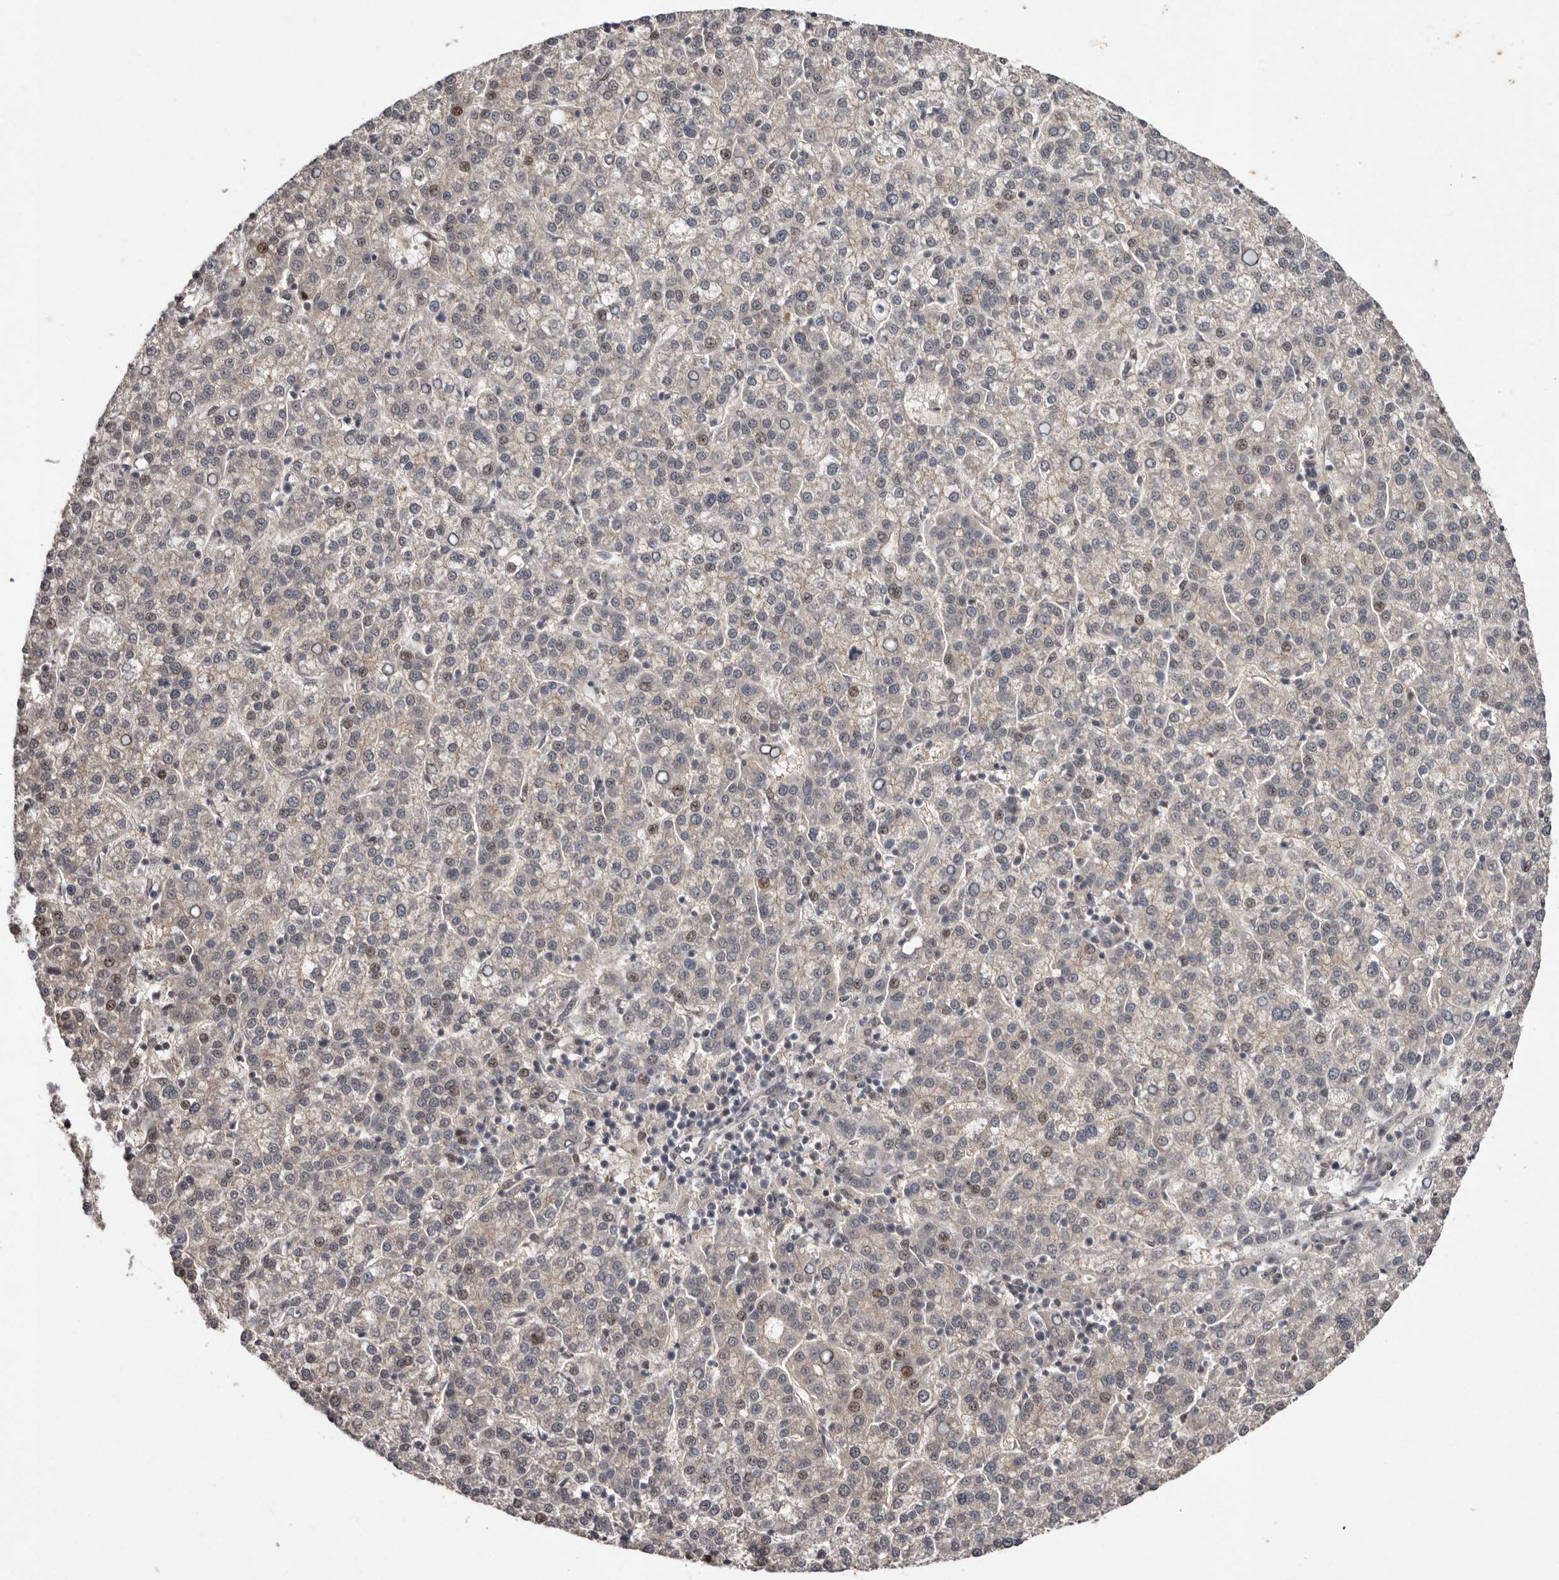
{"staining": {"intensity": "moderate", "quantity": "<25%", "location": "cytoplasmic/membranous,nuclear"}, "tissue": "liver cancer", "cell_type": "Tumor cells", "image_type": "cancer", "snomed": [{"axis": "morphology", "description": "Carcinoma, Hepatocellular, NOS"}, {"axis": "topography", "description": "Liver"}], "caption": "IHC (DAB) staining of human liver cancer (hepatocellular carcinoma) shows moderate cytoplasmic/membranous and nuclear protein positivity in about <25% of tumor cells.", "gene": "ABL1", "patient": {"sex": "female", "age": 58}}